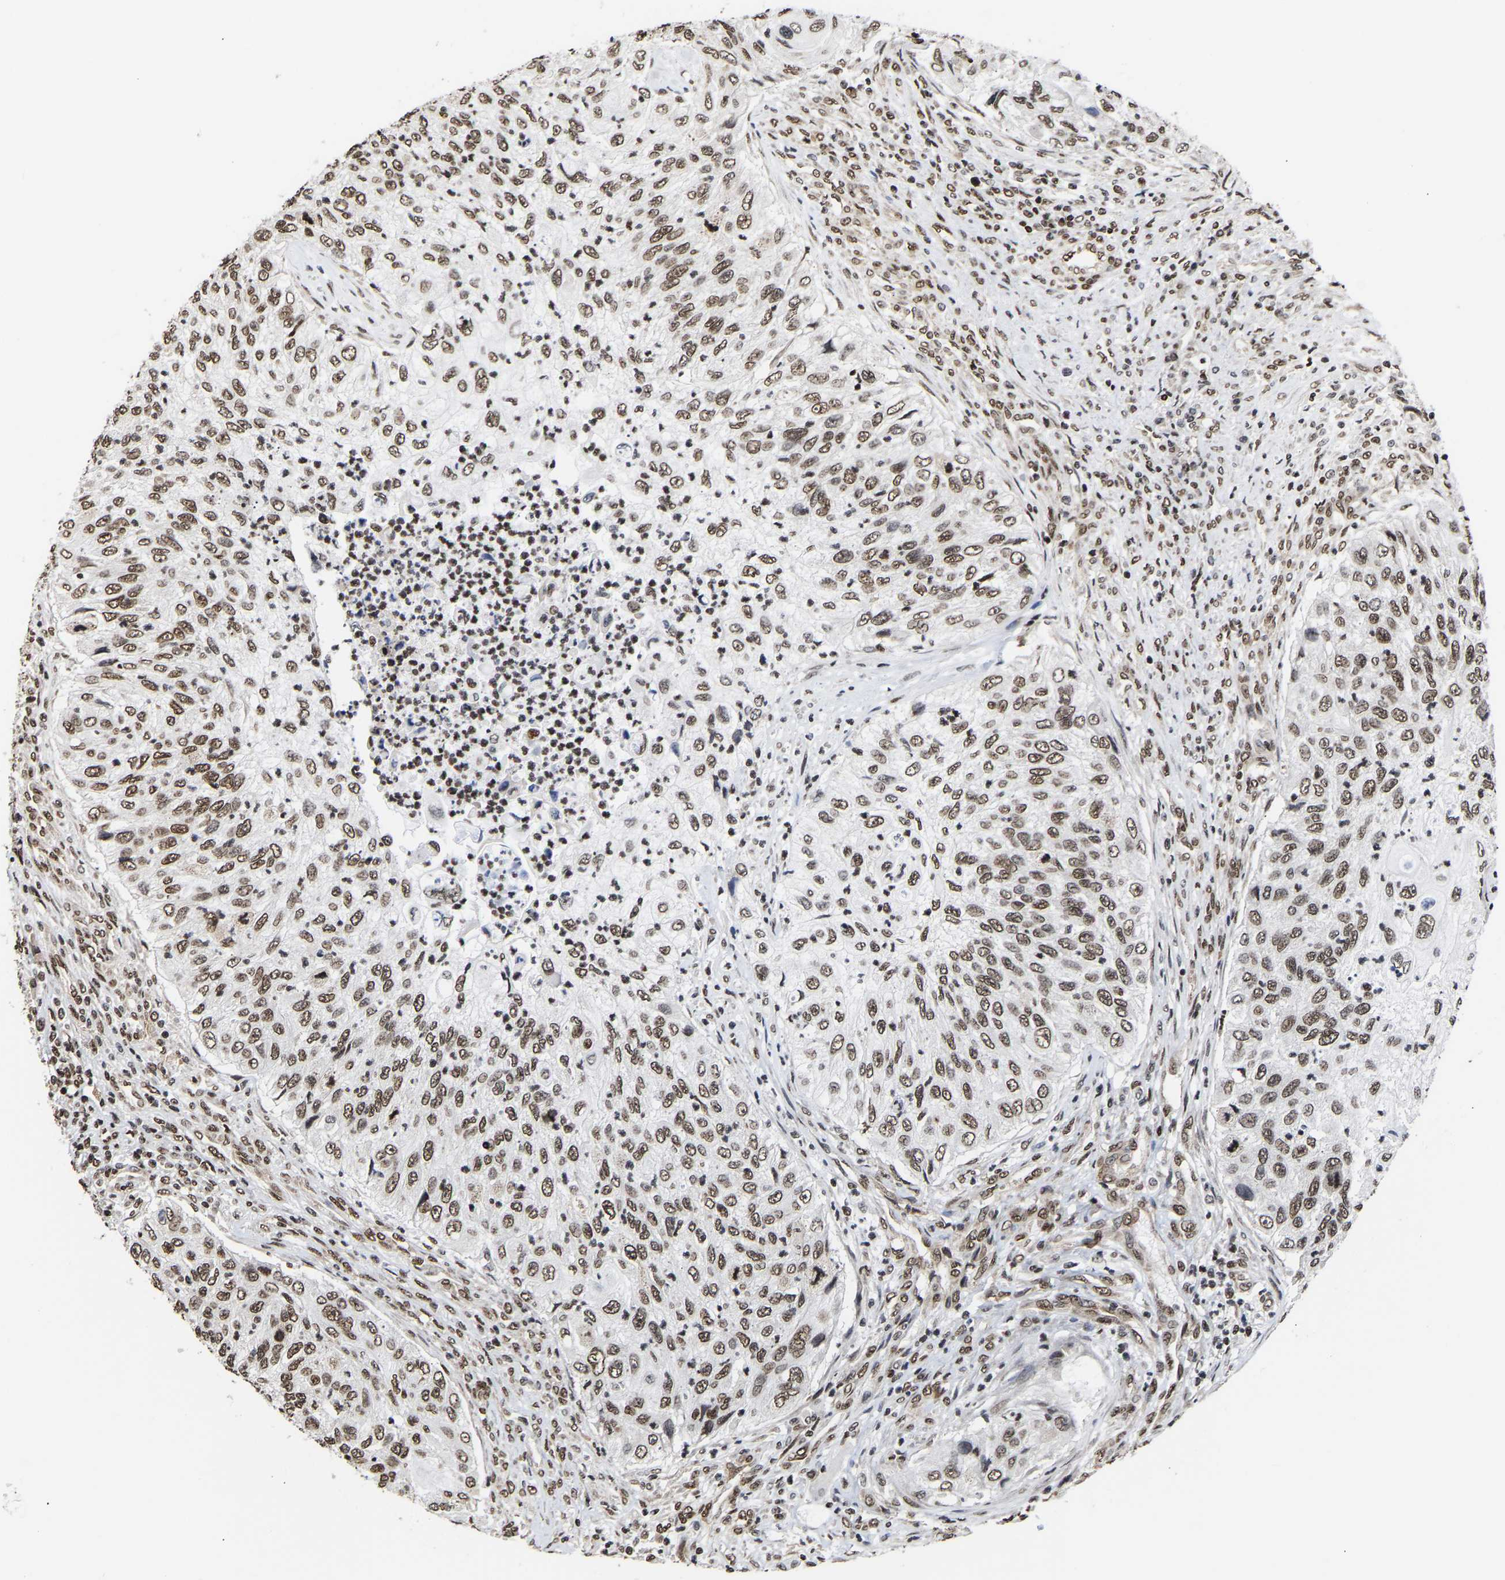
{"staining": {"intensity": "strong", "quantity": ">75%", "location": "nuclear"}, "tissue": "urothelial cancer", "cell_type": "Tumor cells", "image_type": "cancer", "snomed": [{"axis": "morphology", "description": "Urothelial carcinoma, High grade"}, {"axis": "topography", "description": "Urinary bladder"}], "caption": "The immunohistochemical stain shows strong nuclear positivity in tumor cells of urothelial cancer tissue.", "gene": "PSIP1", "patient": {"sex": "female", "age": 60}}